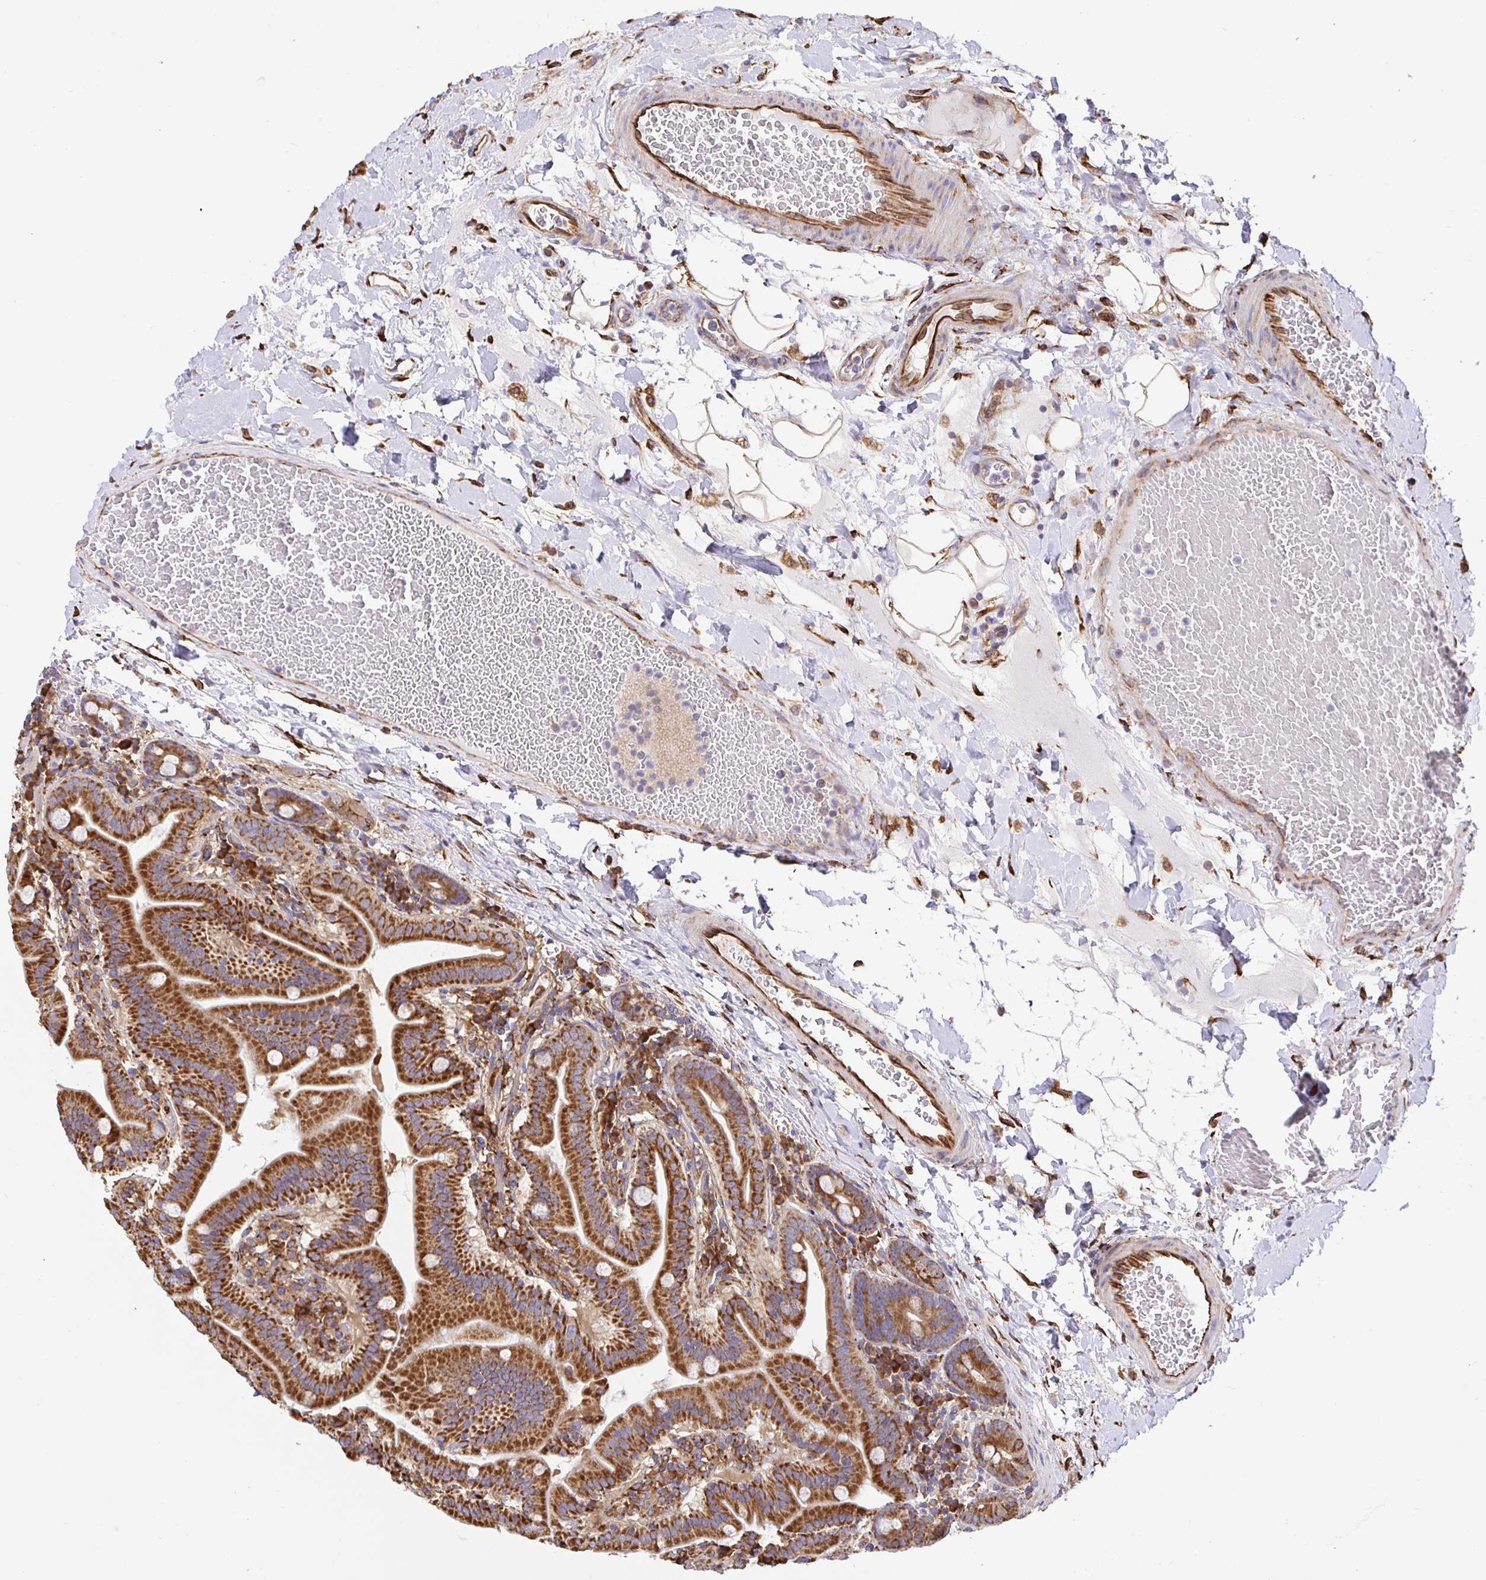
{"staining": {"intensity": "strong", "quantity": ">75%", "location": "cytoplasmic/membranous"}, "tissue": "small intestine", "cell_type": "Glandular cells", "image_type": "normal", "snomed": [{"axis": "morphology", "description": "Normal tissue, NOS"}, {"axis": "topography", "description": "Small intestine"}], "caption": "Protein staining of benign small intestine reveals strong cytoplasmic/membranous staining in about >75% of glandular cells.", "gene": "MAOA", "patient": {"sex": "male", "age": 26}}